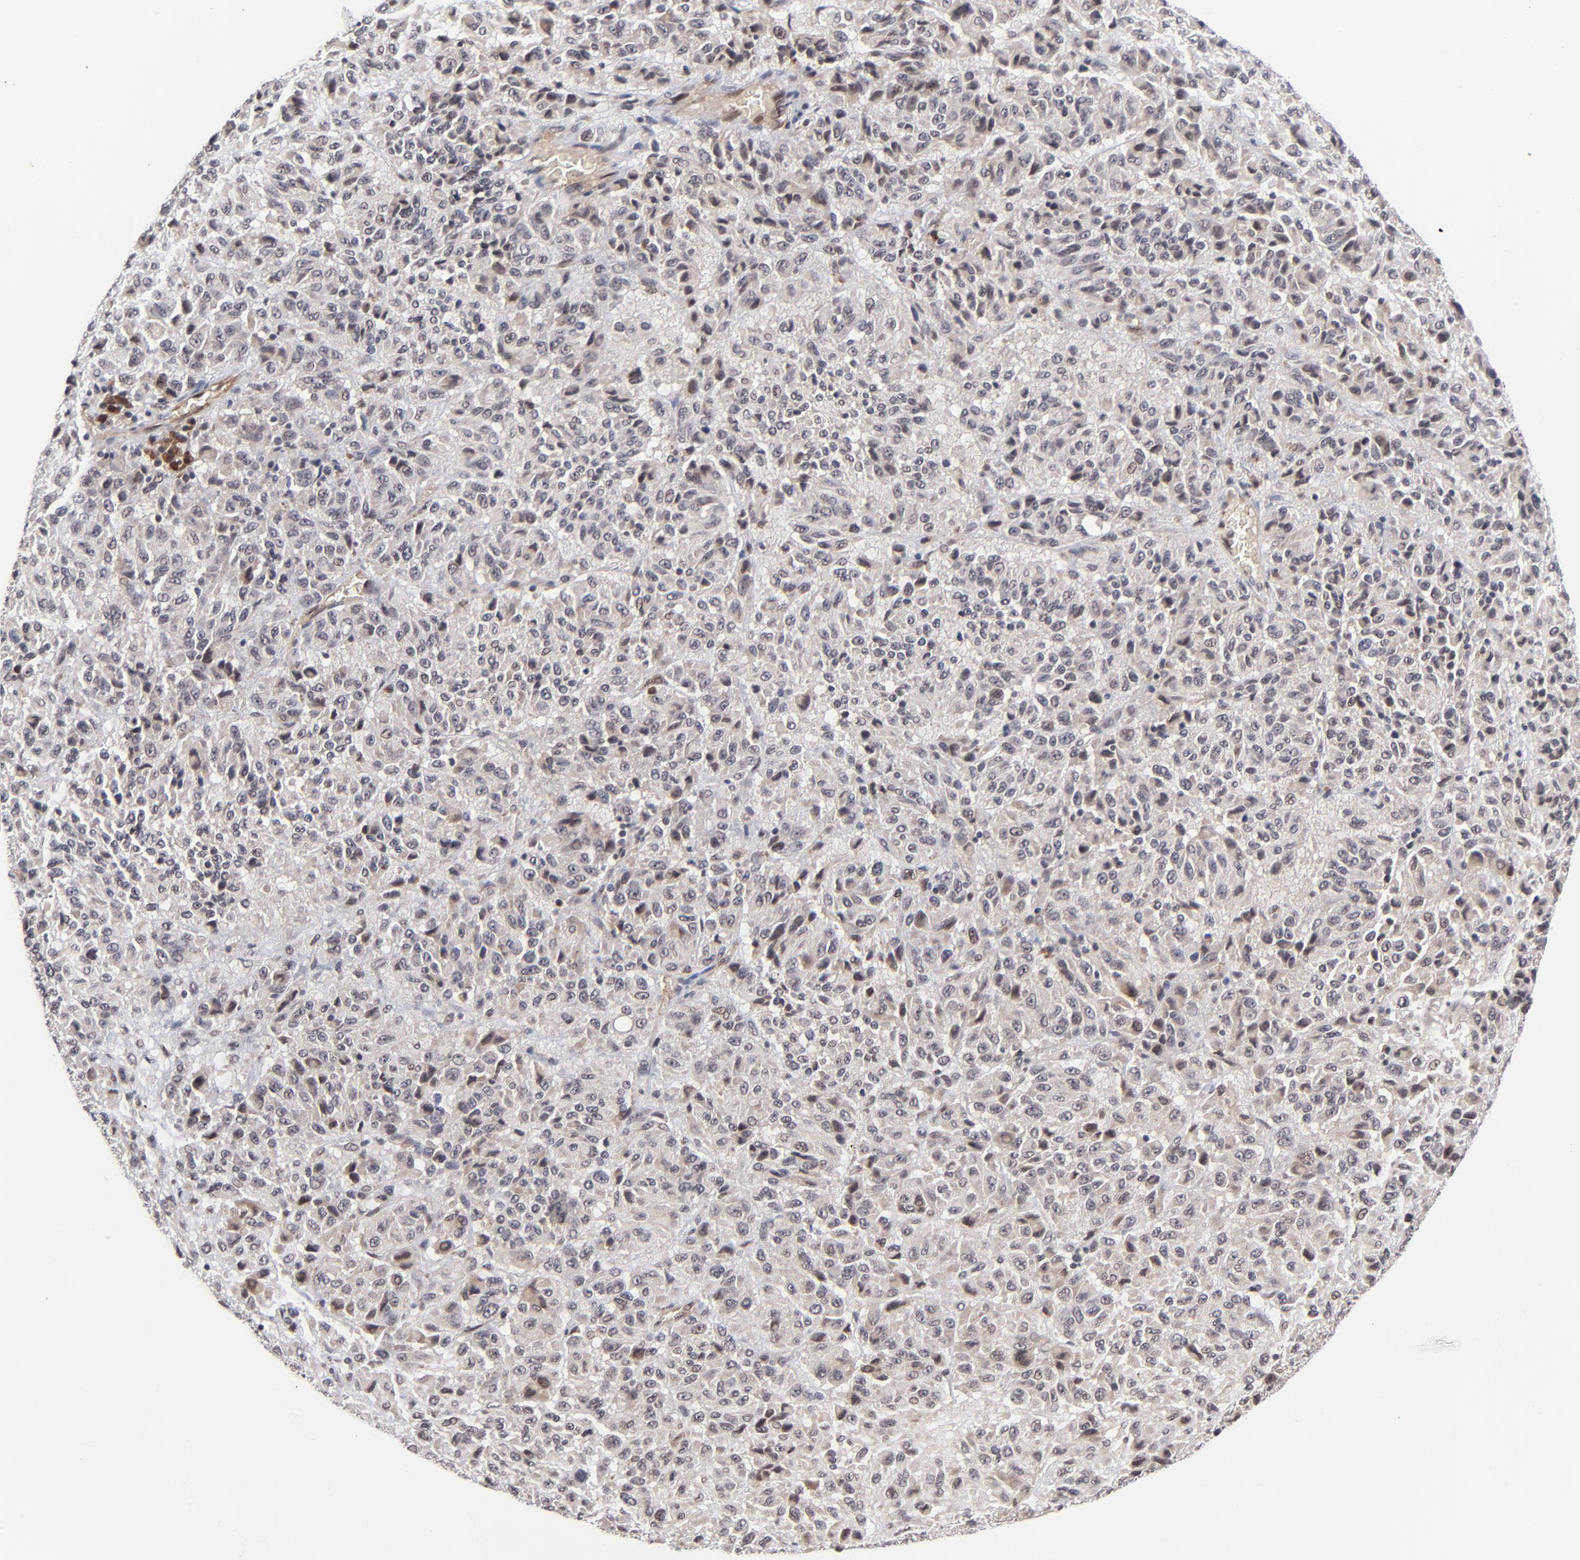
{"staining": {"intensity": "moderate", "quantity": ">75%", "location": "cytoplasmic/membranous"}, "tissue": "melanoma", "cell_type": "Tumor cells", "image_type": "cancer", "snomed": [{"axis": "morphology", "description": "Malignant melanoma, Metastatic site"}, {"axis": "topography", "description": "Lung"}], "caption": "Tumor cells display moderate cytoplasmic/membranous staining in about >75% of cells in malignant melanoma (metastatic site).", "gene": "CASP10", "patient": {"sex": "male", "age": 64}}